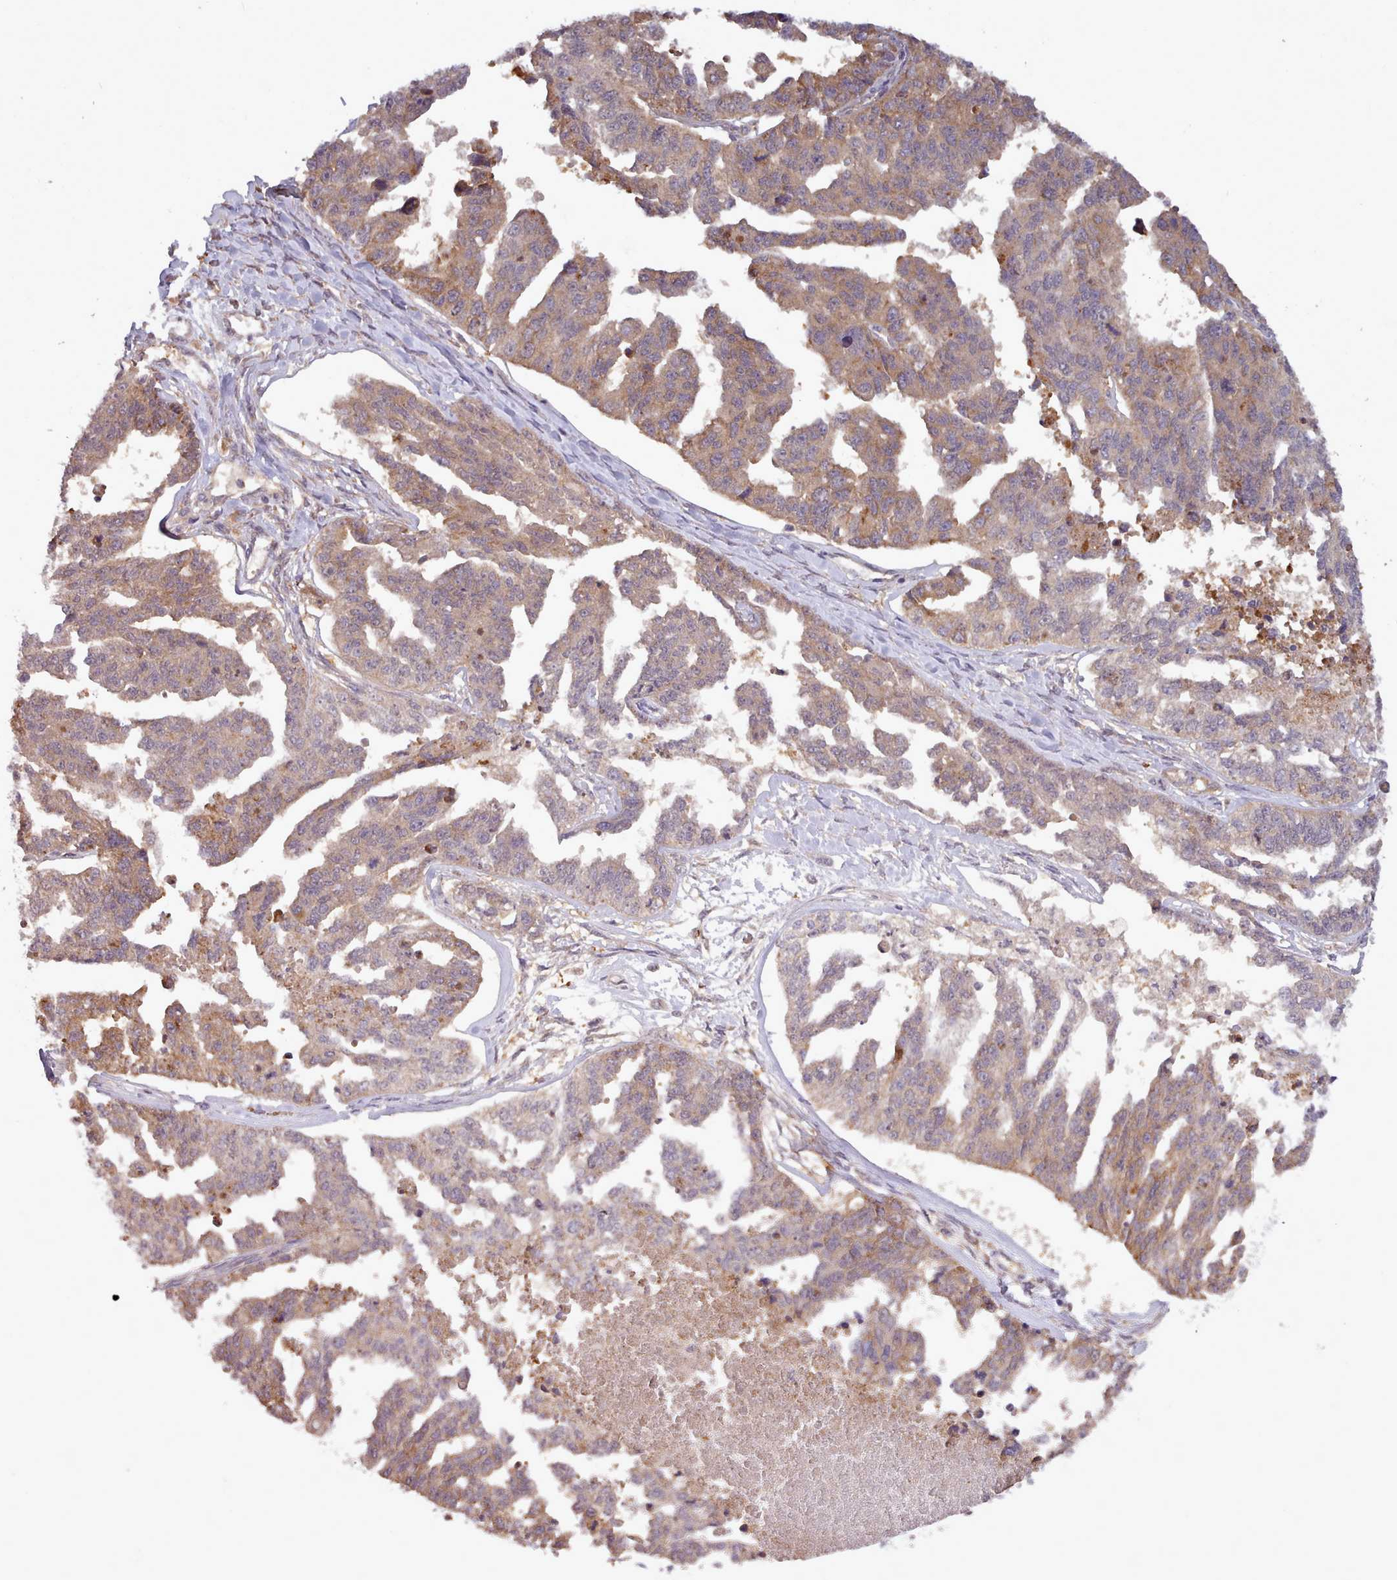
{"staining": {"intensity": "moderate", "quantity": ">75%", "location": "cytoplasmic/membranous"}, "tissue": "ovarian cancer", "cell_type": "Tumor cells", "image_type": "cancer", "snomed": [{"axis": "morphology", "description": "Cystadenocarcinoma, serous, NOS"}, {"axis": "topography", "description": "Ovary"}], "caption": "DAB (3,3'-diaminobenzidine) immunohistochemical staining of human ovarian serous cystadenocarcinoma reveals moderate cytoplasmic/membranous protein expression in about >75% of tumor cells.", "gene": "ARL17A", "patient": {"sex": "female", "age": 58}}